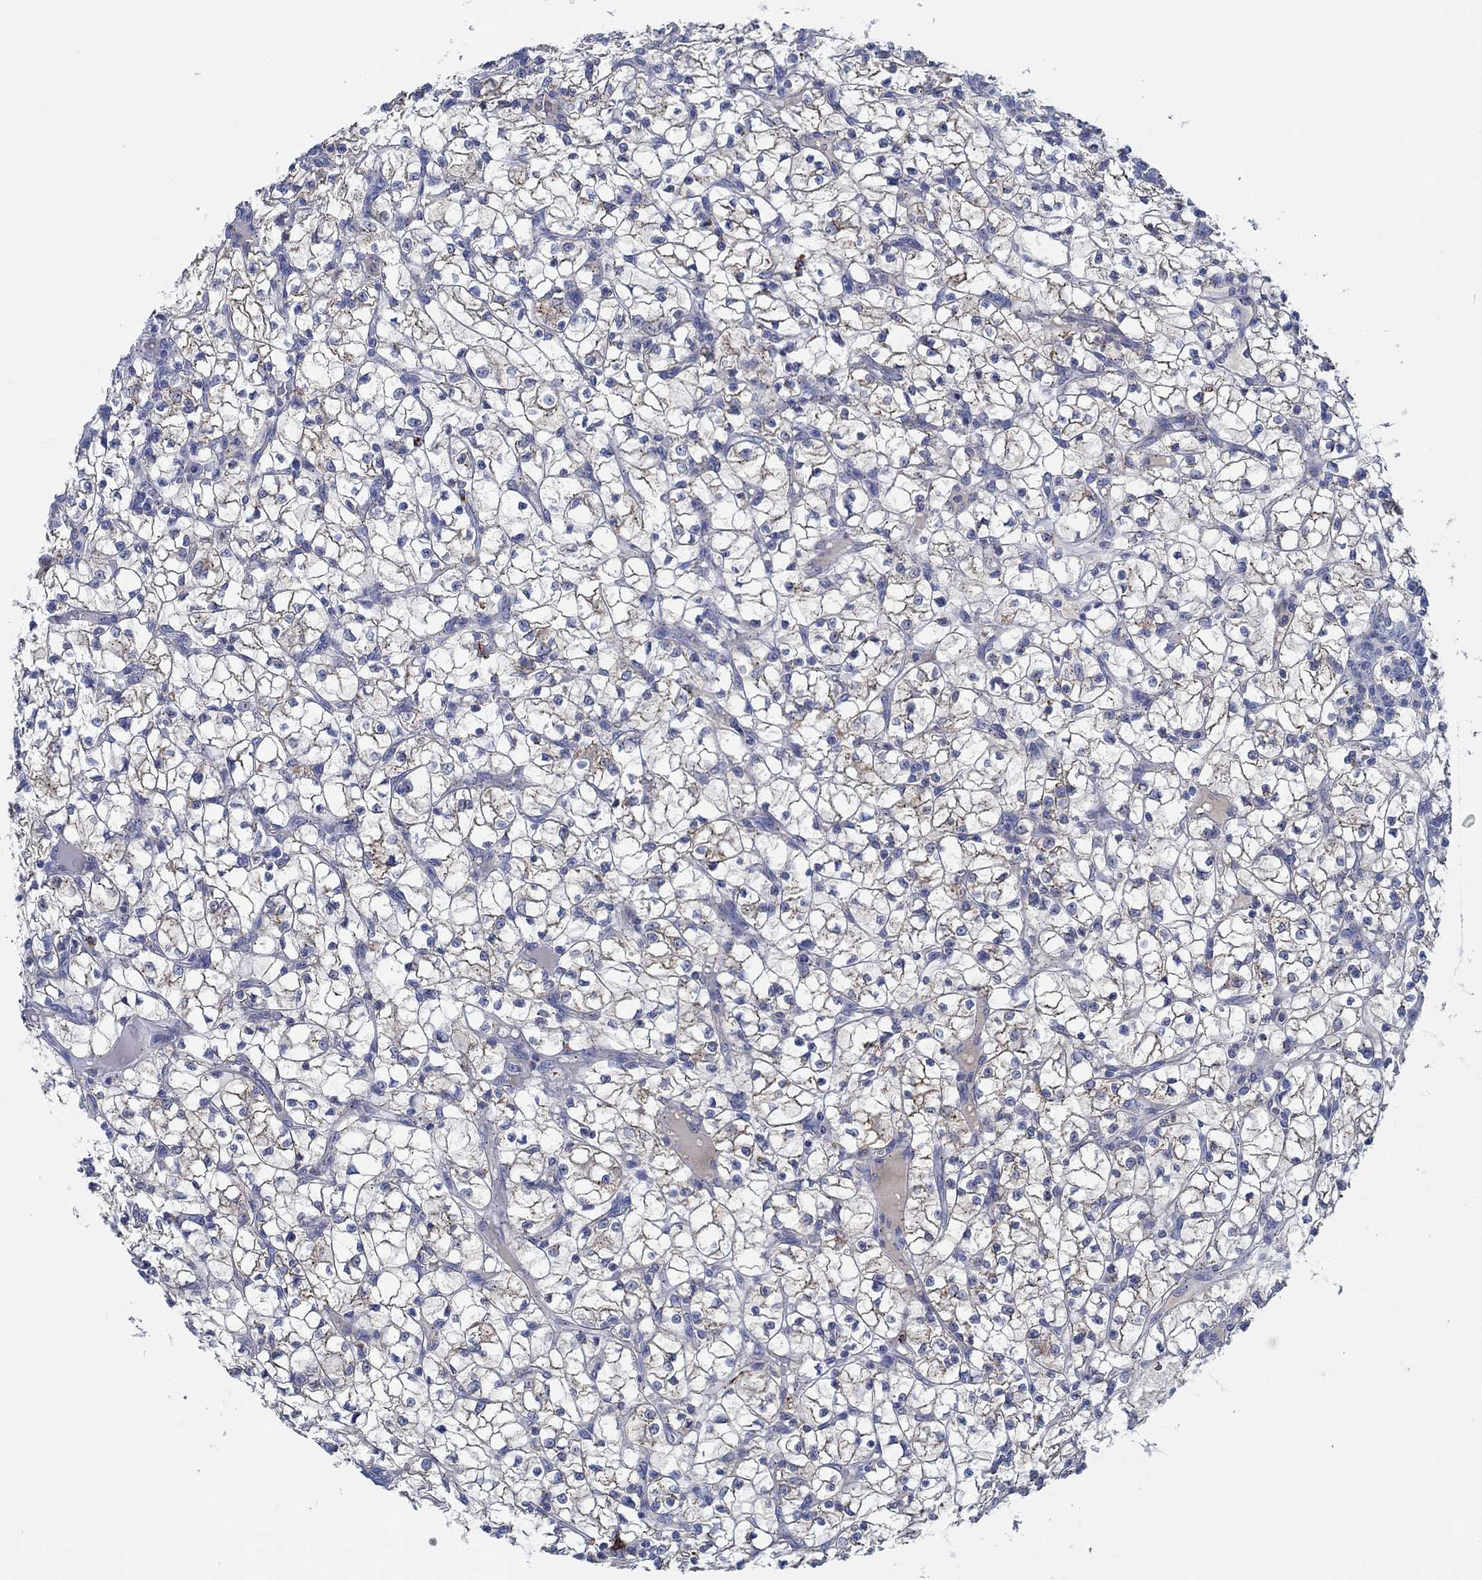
{"staining": {"intensity": "weak", "quantity": "25%-75%", "location": "cytoplasmic/membranous"}, "tissue": "renal cancer", "cell_type": "Tumor cells", "image_type": "cancer", "snomed": [{"axis": "morphology", "description": "Adenocarcinoma, NOS"}, {"axis": "topography", "description": "Kidney"}], "caption": "Approximately 25%-75% of tumor cells in renal cancer (adenocarcinoma) exhibit weak cytoplasmic/membranous protein positivity as visualized by brown immunohistochemical staining.", "gene": "CPM", "patient": {"sex": "female", "age": 64}}